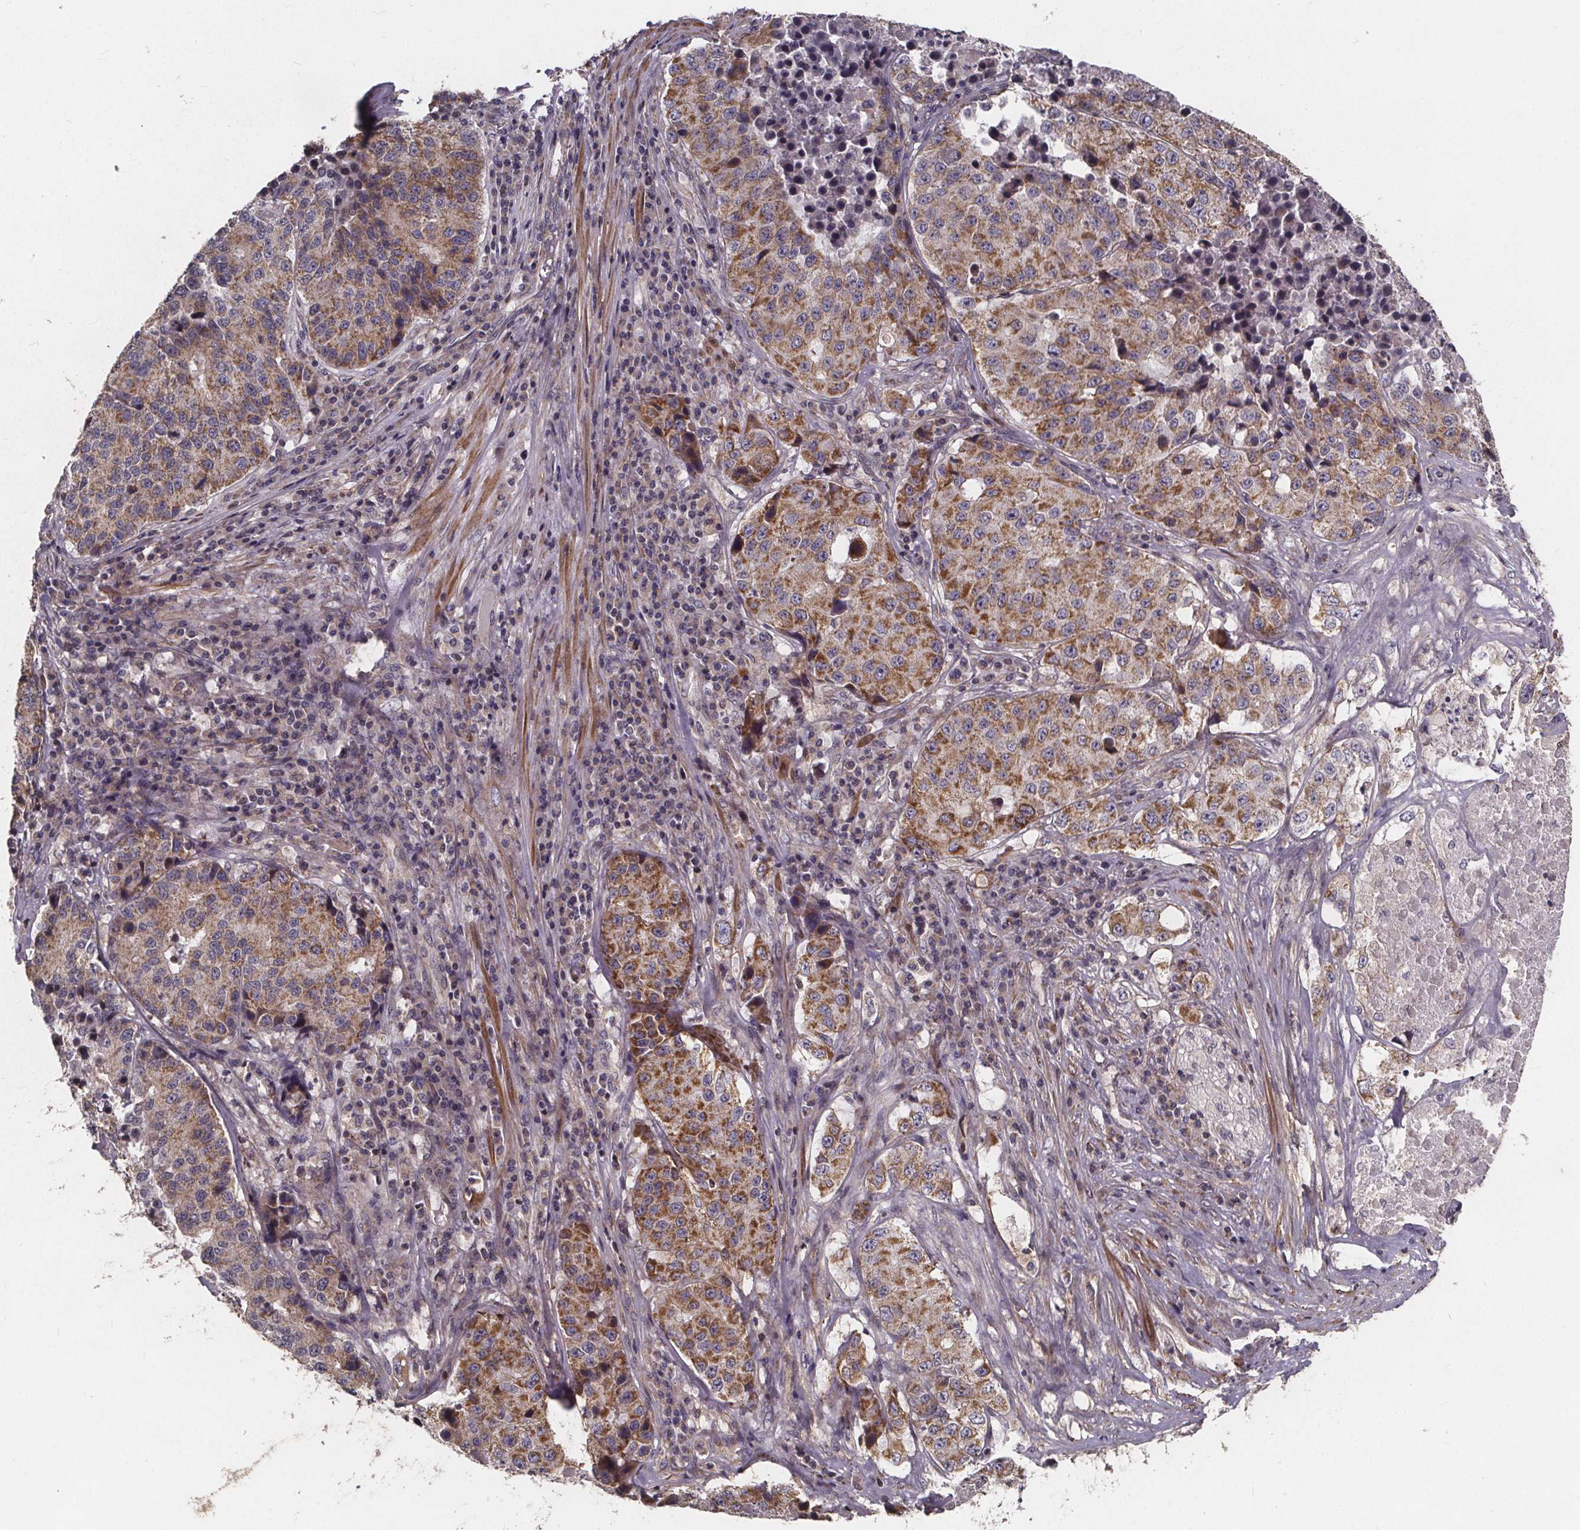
{"staining": {"intensity": "moderate", "quantity": ">75%", "location": "cytoplasmic/membranous"}, "tissue": "stomach cancer", "cell_type": "Tumor cells", "image_type": "cancer", "snomed": [{"axis": "morphology", "description": "Adenocarcinoma, NOS"}, {"axis": "topography", "description": "Stomach"}], "caption": "Adenocarcinoma (stomach) stained with a brown dye displays moderate cytoplasmic/membranous positive positivity in approximately >75% of tumor cells.", "gene": "YME1L1", "patient": {"sex": "male", "age": 71}}